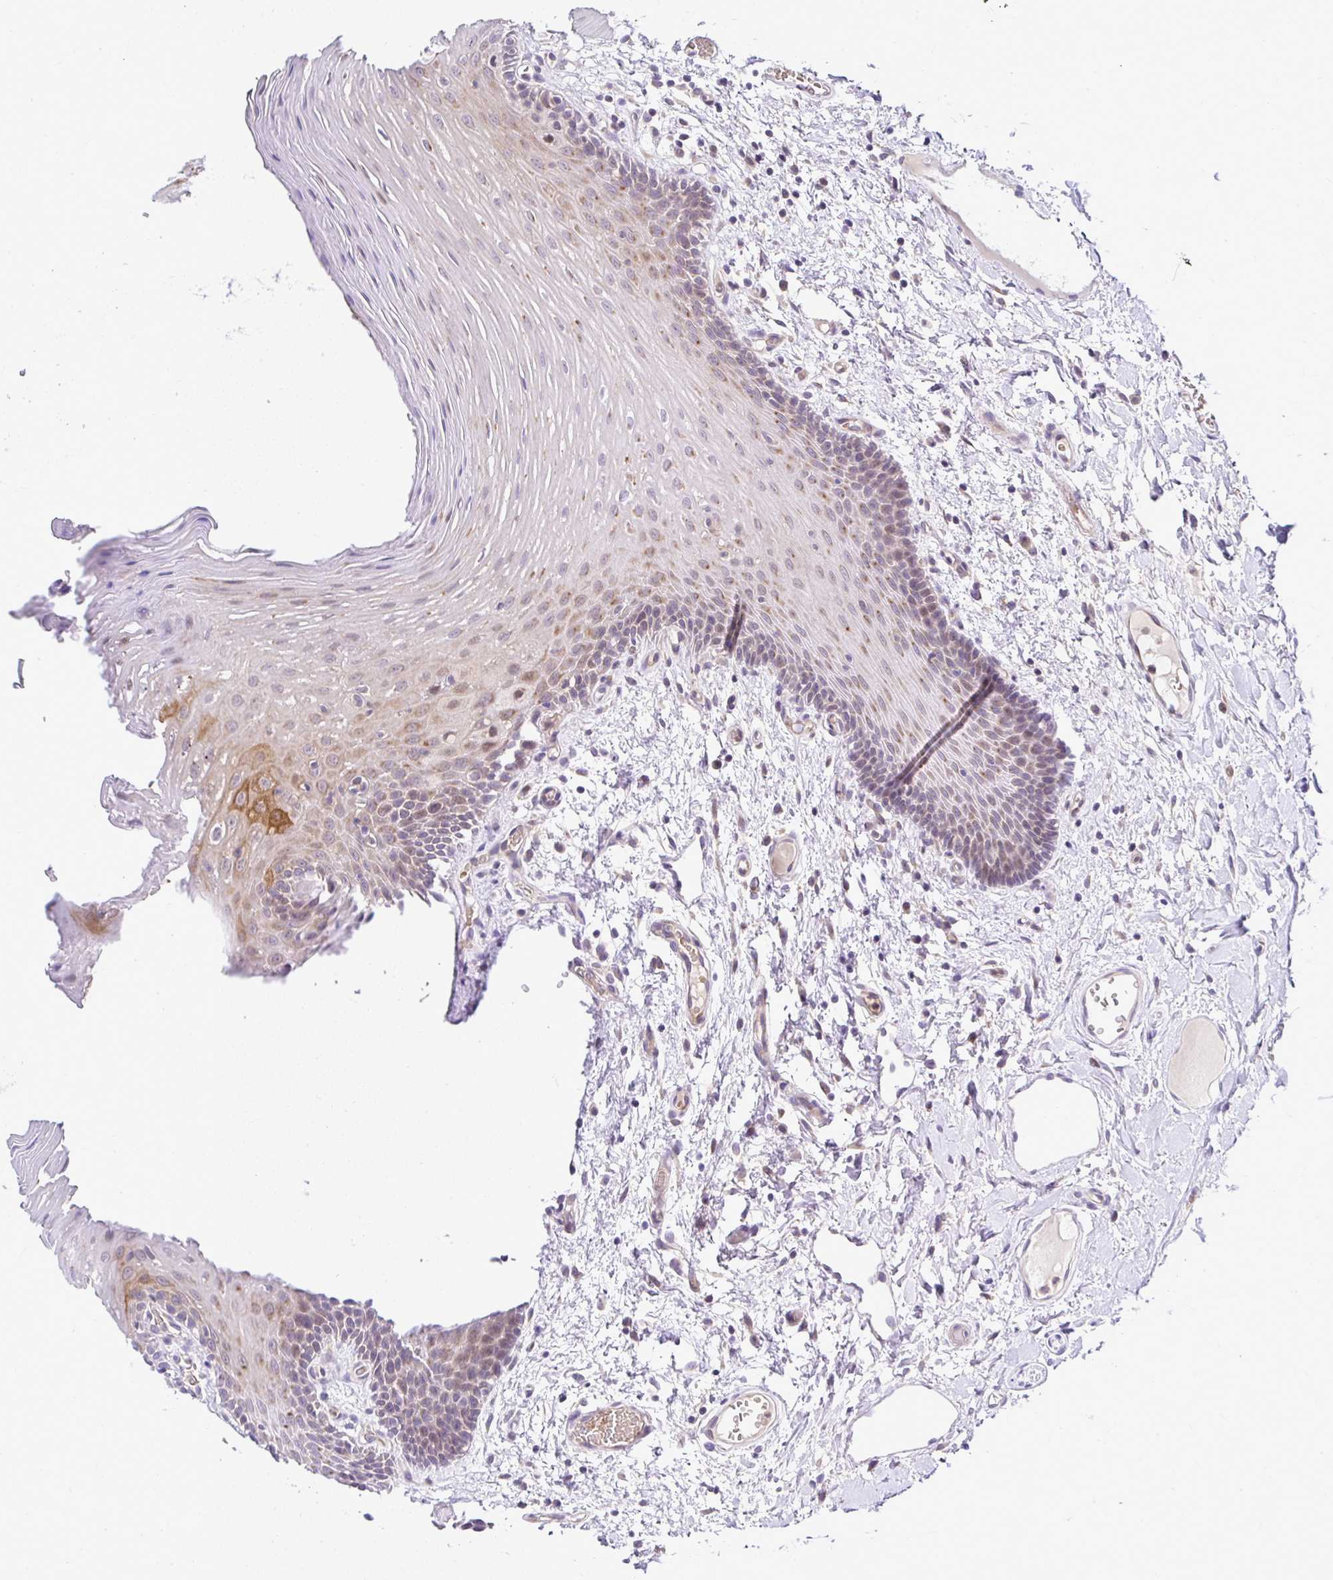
{"staining": {"intensity": "moderate", "quantity": "<25%", "location": "cytoplasmic/membranous"}, "tissue": "oral mucosa", "cell_type": "Squamous epithelial cells", "image_type": "normal", "snomed": [{"axis": "morphology", "description": "Normal tissue, NOS"}, {"axis": "topography", "description": "Oral tissue"}, {"axis": "topography", "description": "Tounge, NOS"}], "caption": "IHC (DAB) staining of unremarkable oral mucosa displays moderate cytoplasmic/membranous protein expression in about <25% of squamous epithelial cells. (brown staining indicates protein expression, while blue staining denotes nuclei).", "gene": "DEPDC5", "patient": {"sex": "female", "age": 60}}